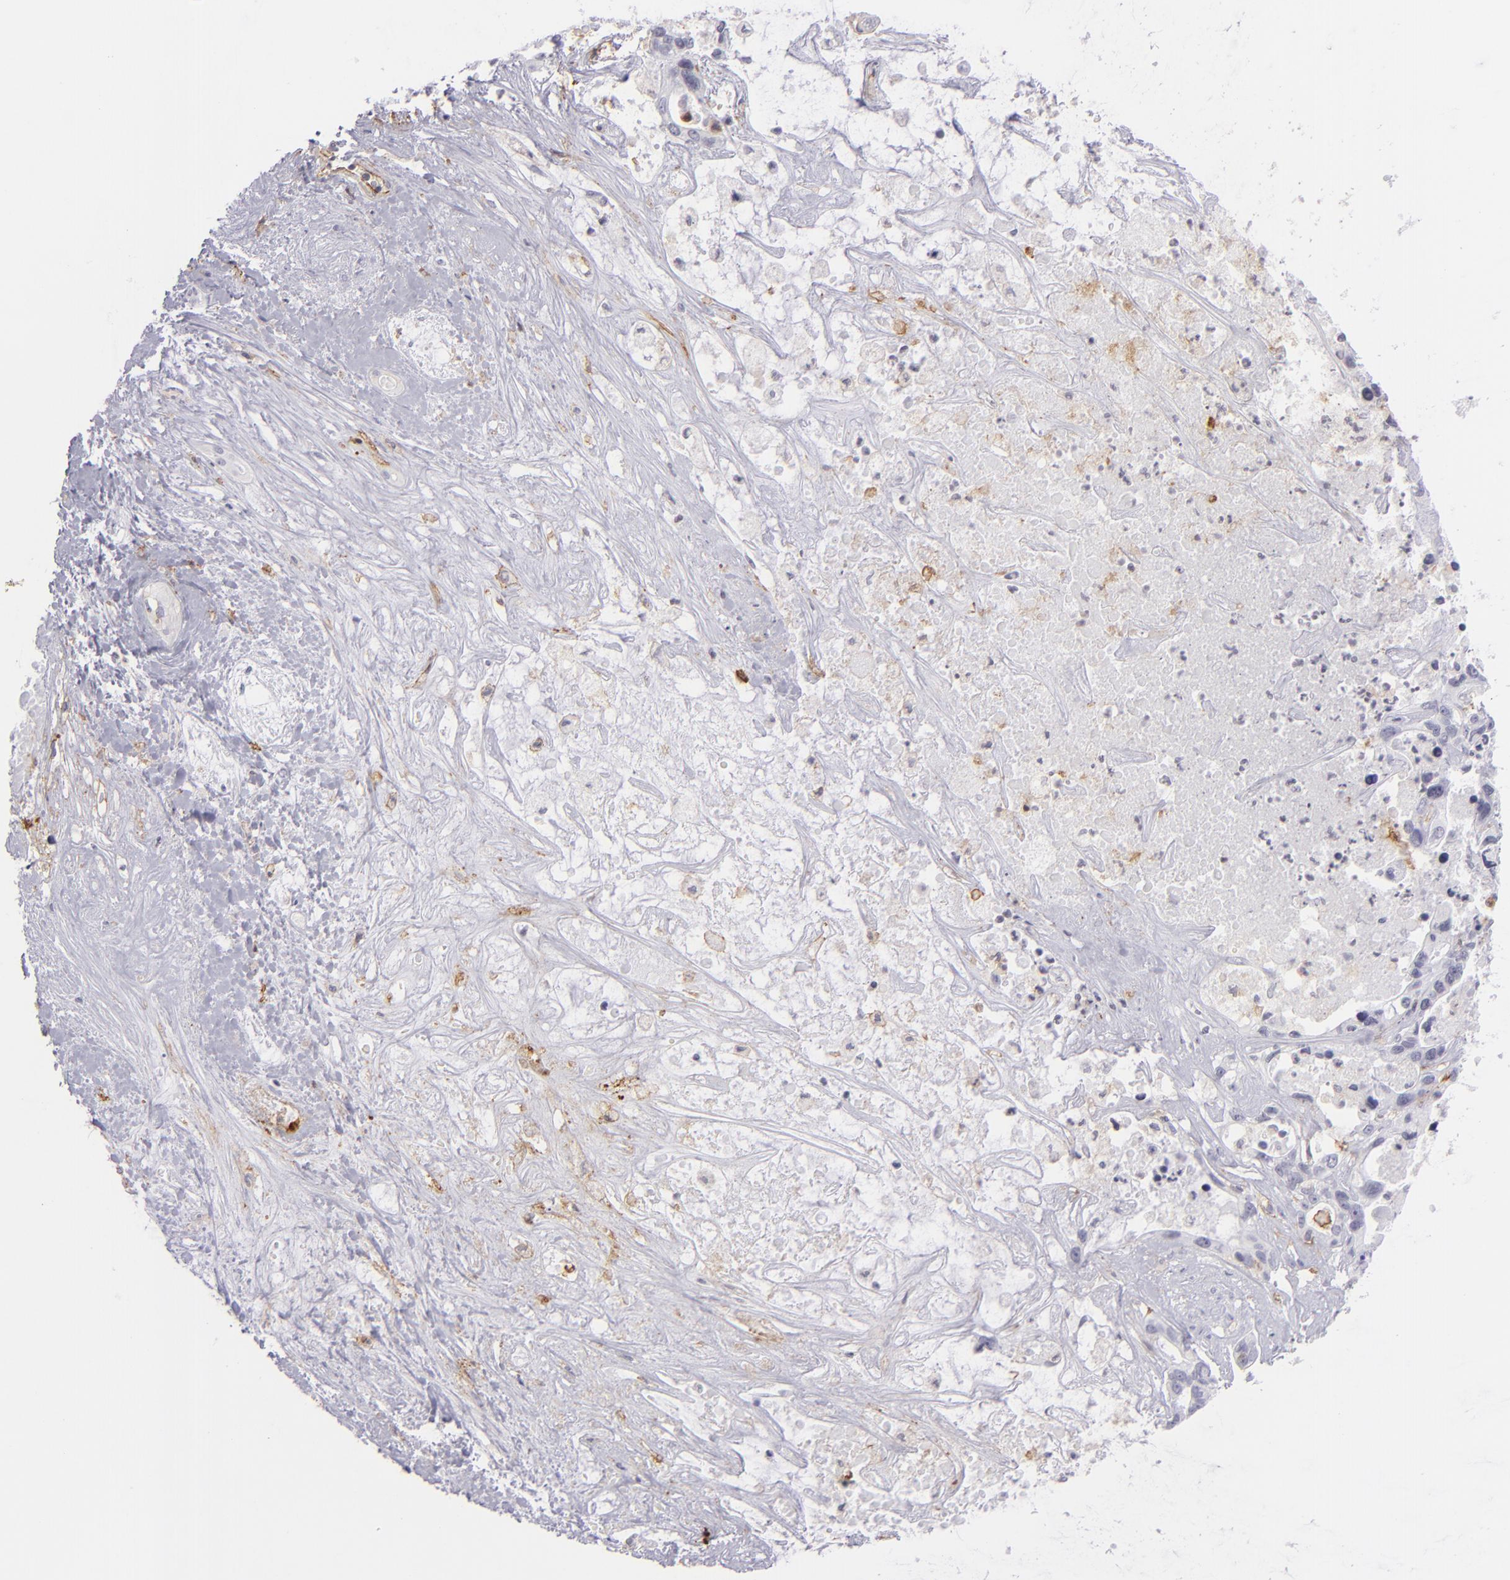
{"staining": {"intensity": "negative", "quantity": "none", "location": "none"}, "tissue": "liver cancer", "cell_type": "Tumor cells", "image_type": "cancer", "snomed": [{"axis": "morphology", "description": "Cholangiocarcinoma"}, {"axis": "topography", "description": "Liver"}], "caption": "Cholangiocarcinoma (liver) was stained to show a protein in brown. There is no significant staining in tumor cells. Brightfield microscopy of IHC stained with DAB (3,3'-diaminobenzidine) (brown) and hematoxylin (blue), captured at high magnification.", "gene": "THBD", "patient": {"sex": "female", "age": 65}}